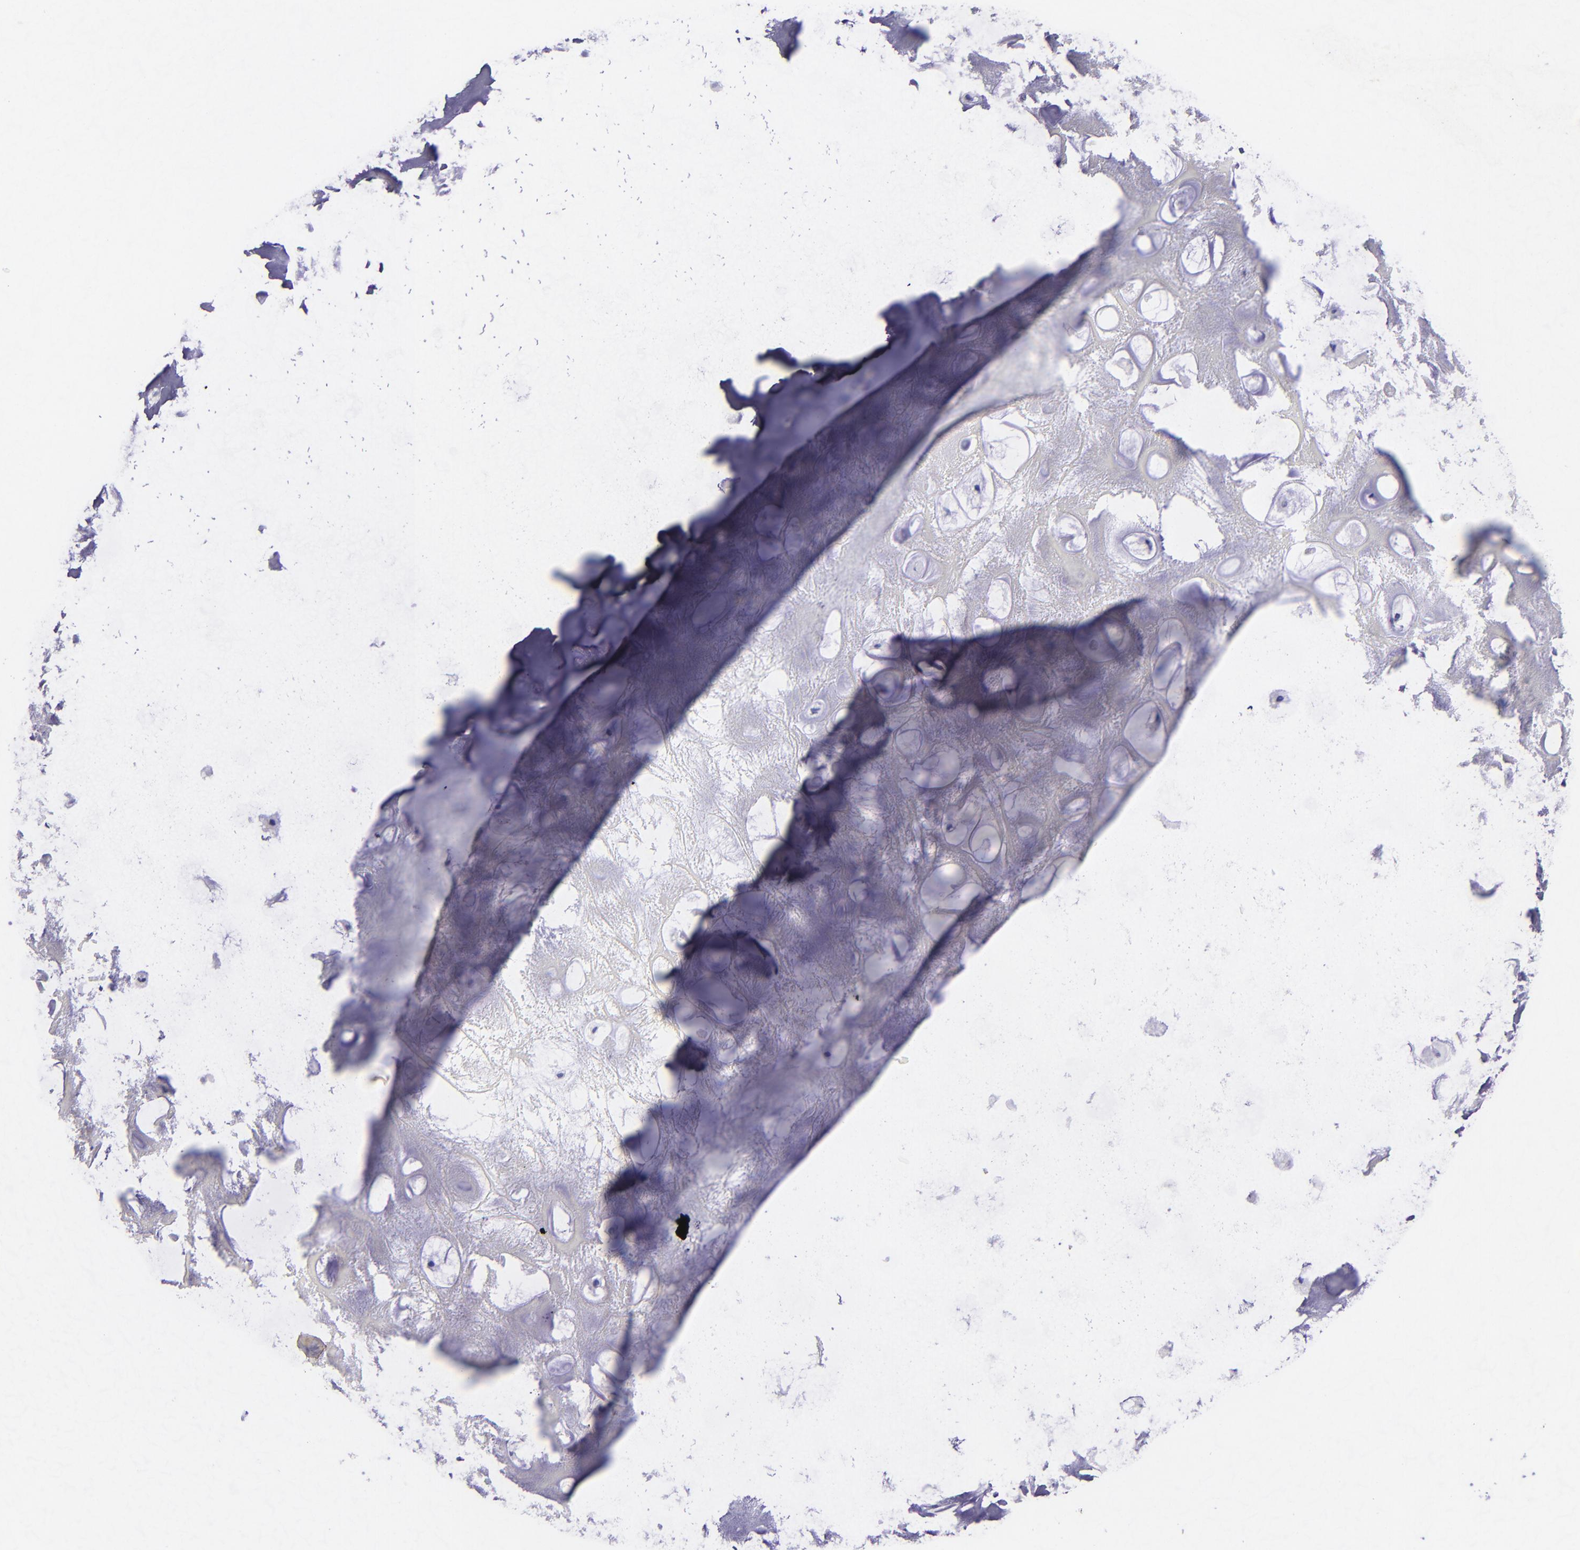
{"staining": {"intensity": "negative", "quantity": "none", "location": "none"}, "tissue": "nasopharynx", "cell_type": "Respiratory epithelial cells", "image_type": "normal", "snomed": [{"axis": "morphology", "description": "Normal tissue, NOS"}, {"axis": "topography", "description": "Nasopharynx"}], "caption": "Histopathology image shows no protein positivity in respiratory epithelial cells of unremarkable nasopharynx.", "gene": "TNNT3", "patient": {"sex": "male", "age": 56}}